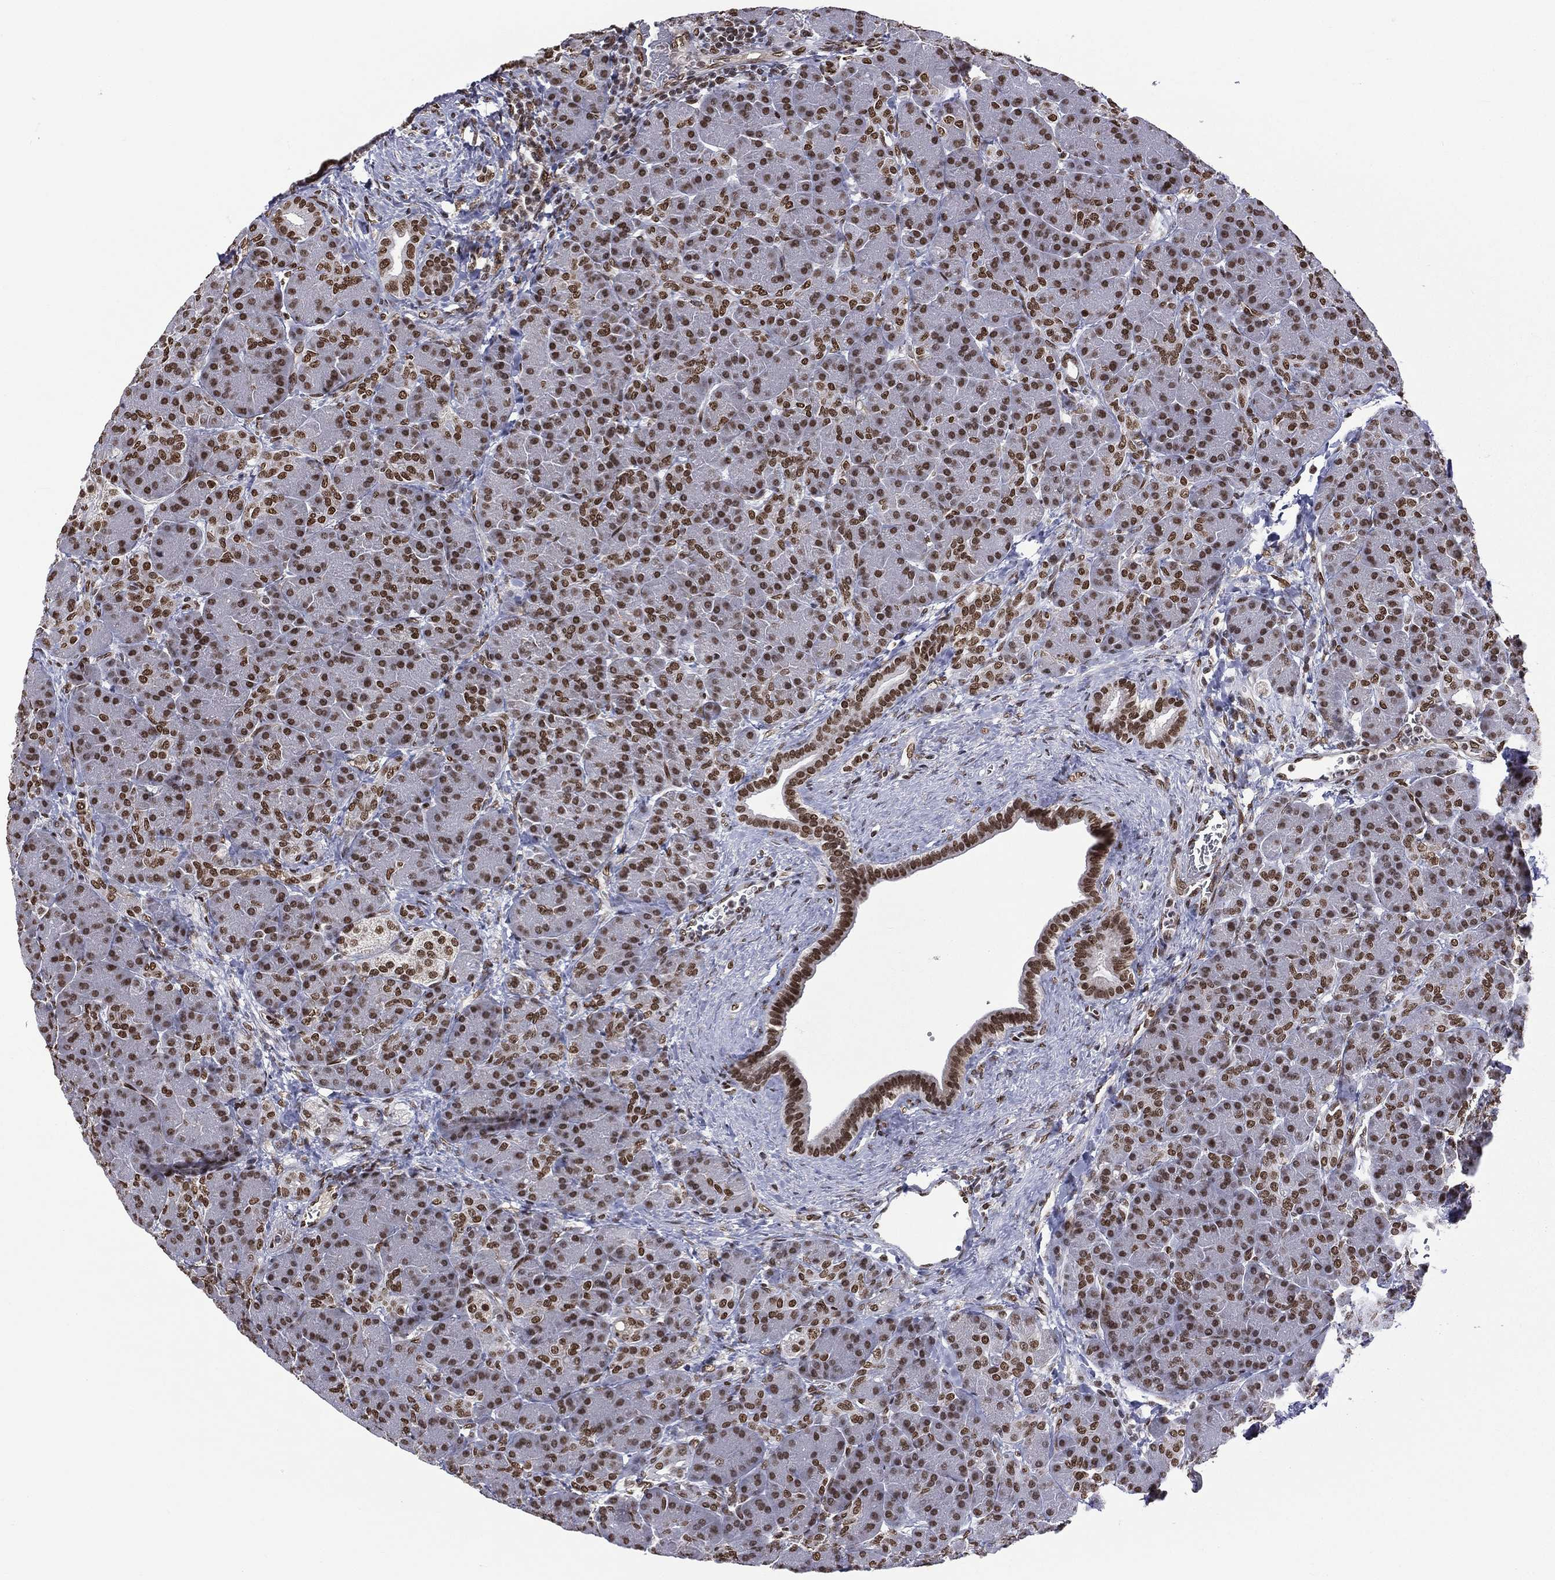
{"staining": {"intensity": "strong", "quantity": ">75%", "location": "nuclear"}, "tissue": "pancreas", "cell_type": "Exocrine glandular cells", "image_type": "normal", "snomed": [{"axis": "morphology", "description": "Normal tissue, NOS"}, {"axis": "topography", "description": "Pancreas"}], "caption": "Exocrine glandular cells exhibit high levels of strong nuclear positivity in approximately >75% of cells in unremarkable human pancreas.", "gene": "C5orf24", "patient": {"sex": "female", "age": 63}}